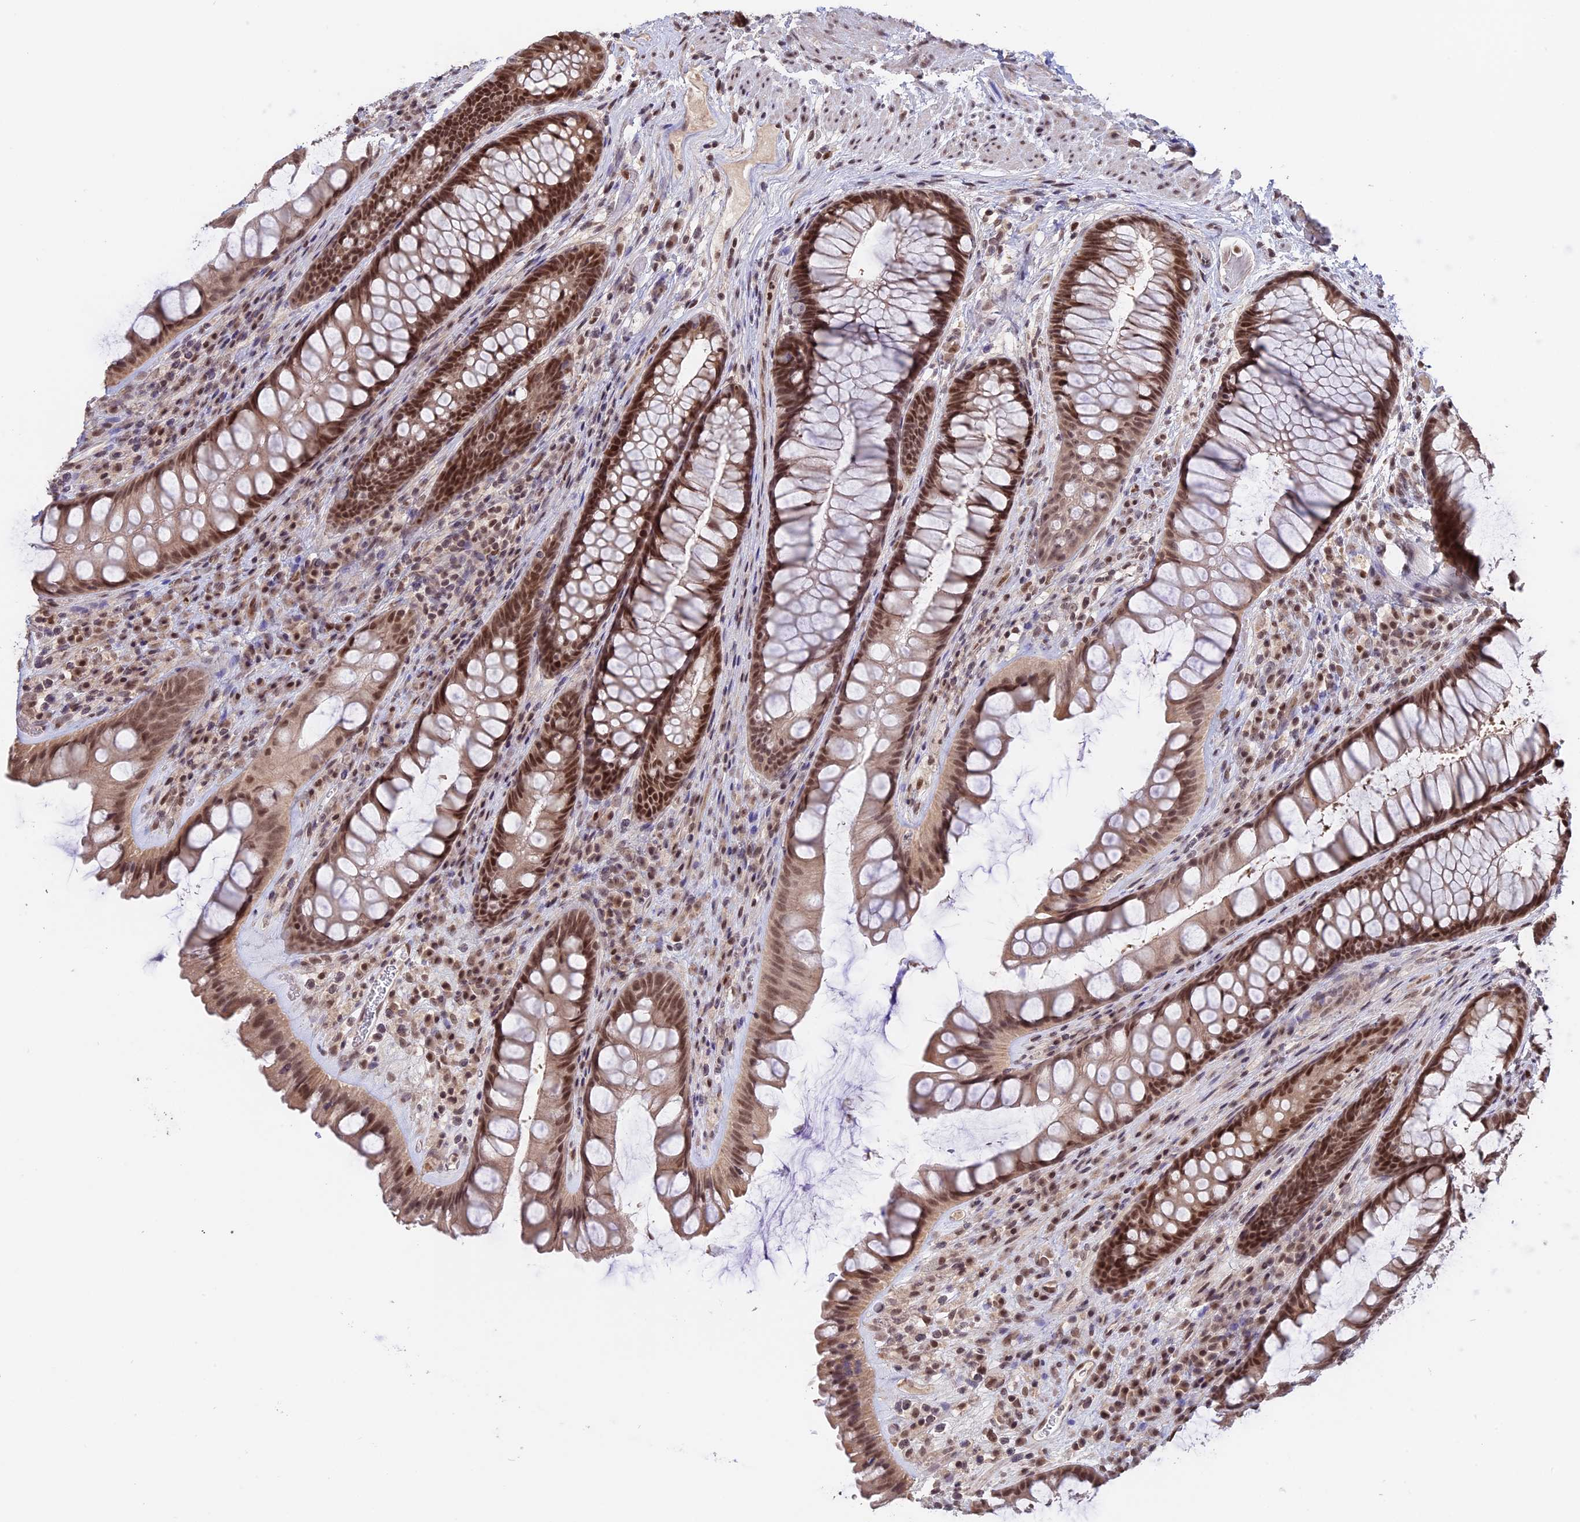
{"staining": {"intensity": "moderate", "quantity": ">75%", "location": "nuclear"}, "tissue": "rectum", "cell_type": "Glandular cells", "image_type": "normal", "snomed": [{"axis": "morphology", "description": "Normal tissue, NOS"}, {"axis": "topography", "description": "Rectum"}], "caption": "This photomicrograph displays immunohistochemistry (IHC) staining of normal rectum, with medium moderate nuclear expression in about >75% of glandular cells.", "gene": "RFC5", "patient": {"sex": "male", "age": 74}}